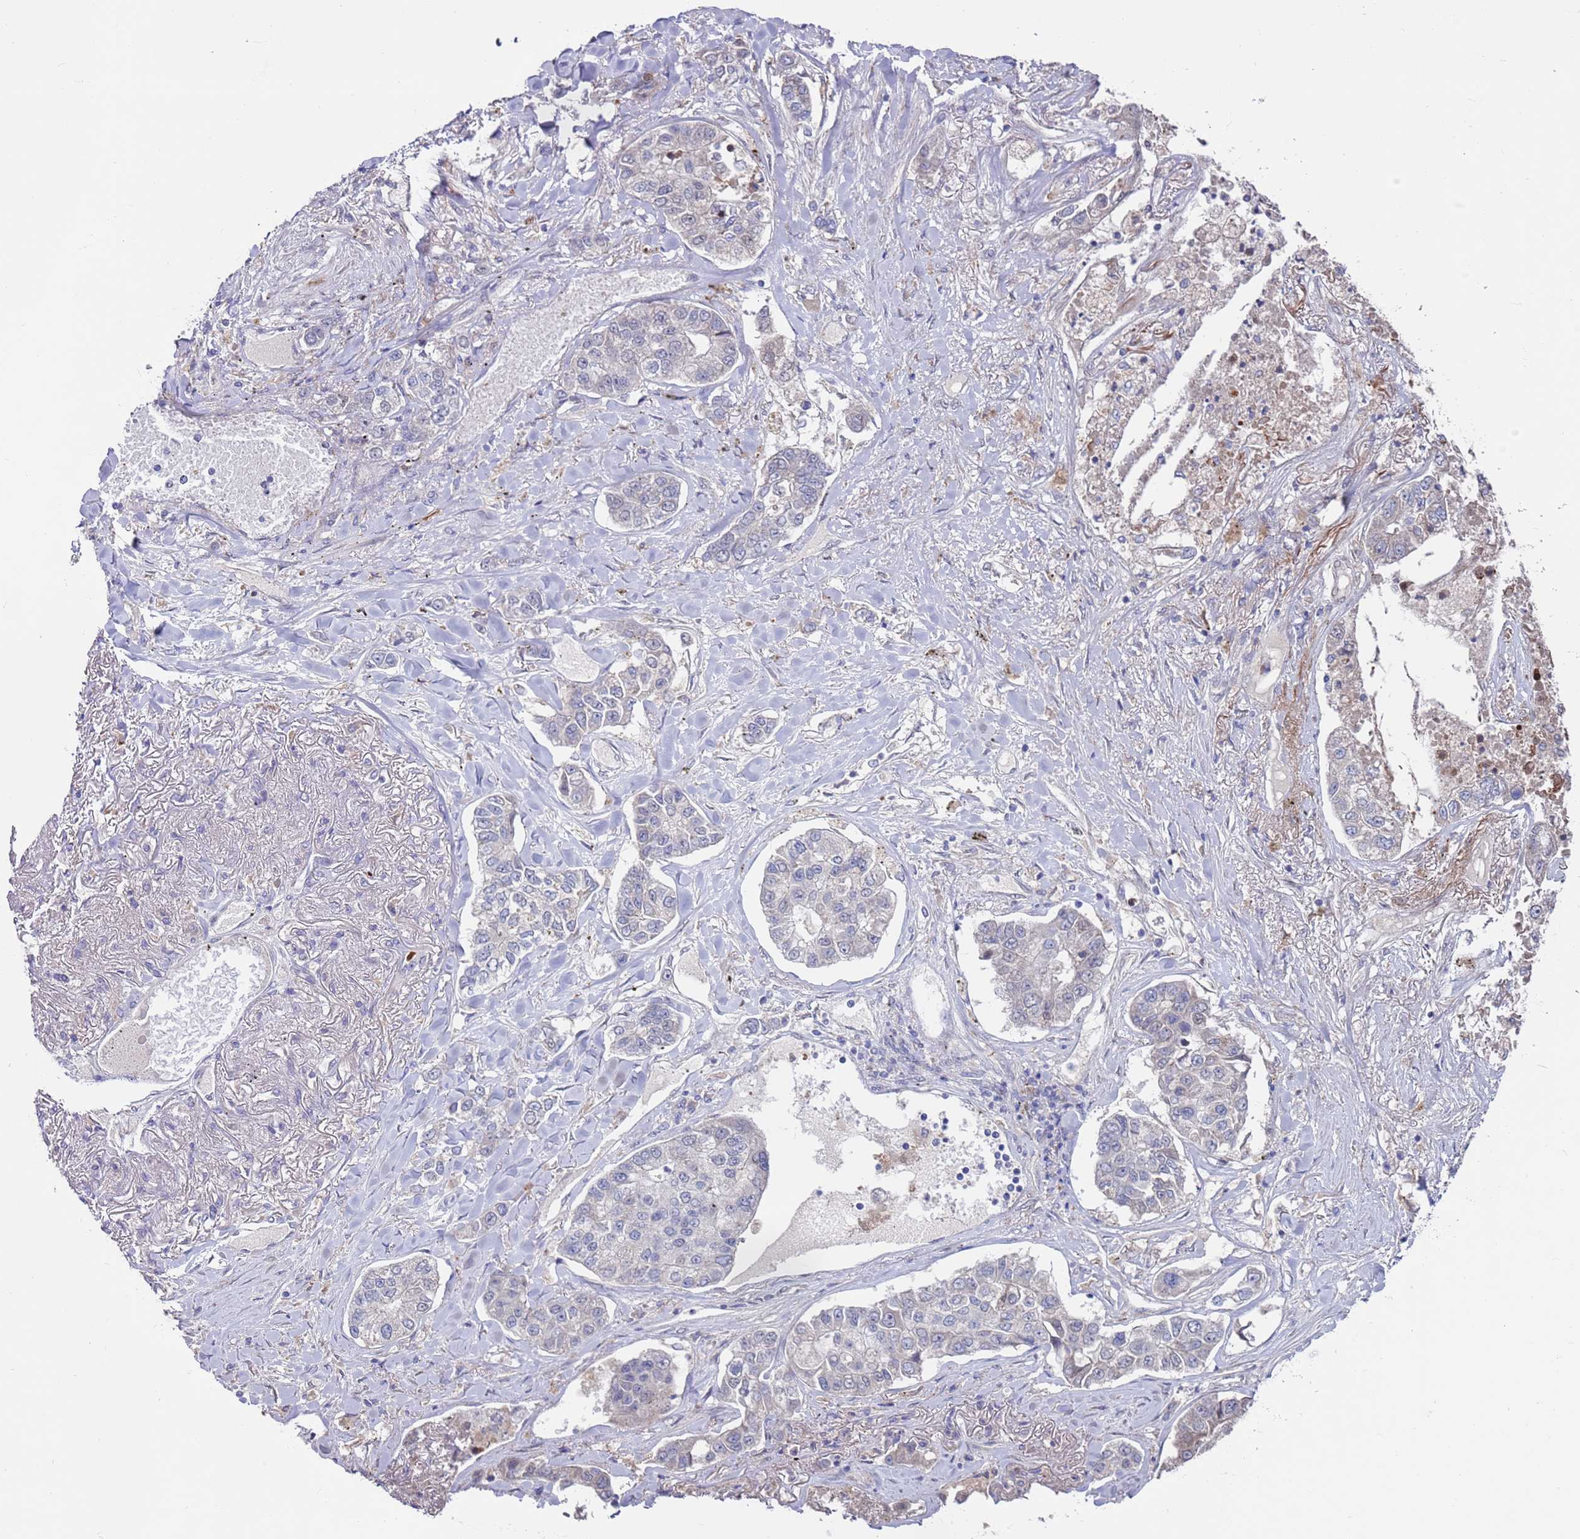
{"staining": {"intensity": "negative", "quantity": "none", "location": "none"}, "tissue": "lung cancer", "cell_type": "Tumor cells", "image_type": "cancer", "snomed": [{"axis": "morphology", "description": "Adenocarcinoma, NOS"}, {"axis": "topography", "description": "Lung"}], "caption": "Immunohistochemistry histopathology image of human lung cancer stained for a protein (brown), which exhibits no expression in tumor cells.", "gene": "FBXO27", "patient": {"sex": "male", "age": 49}}